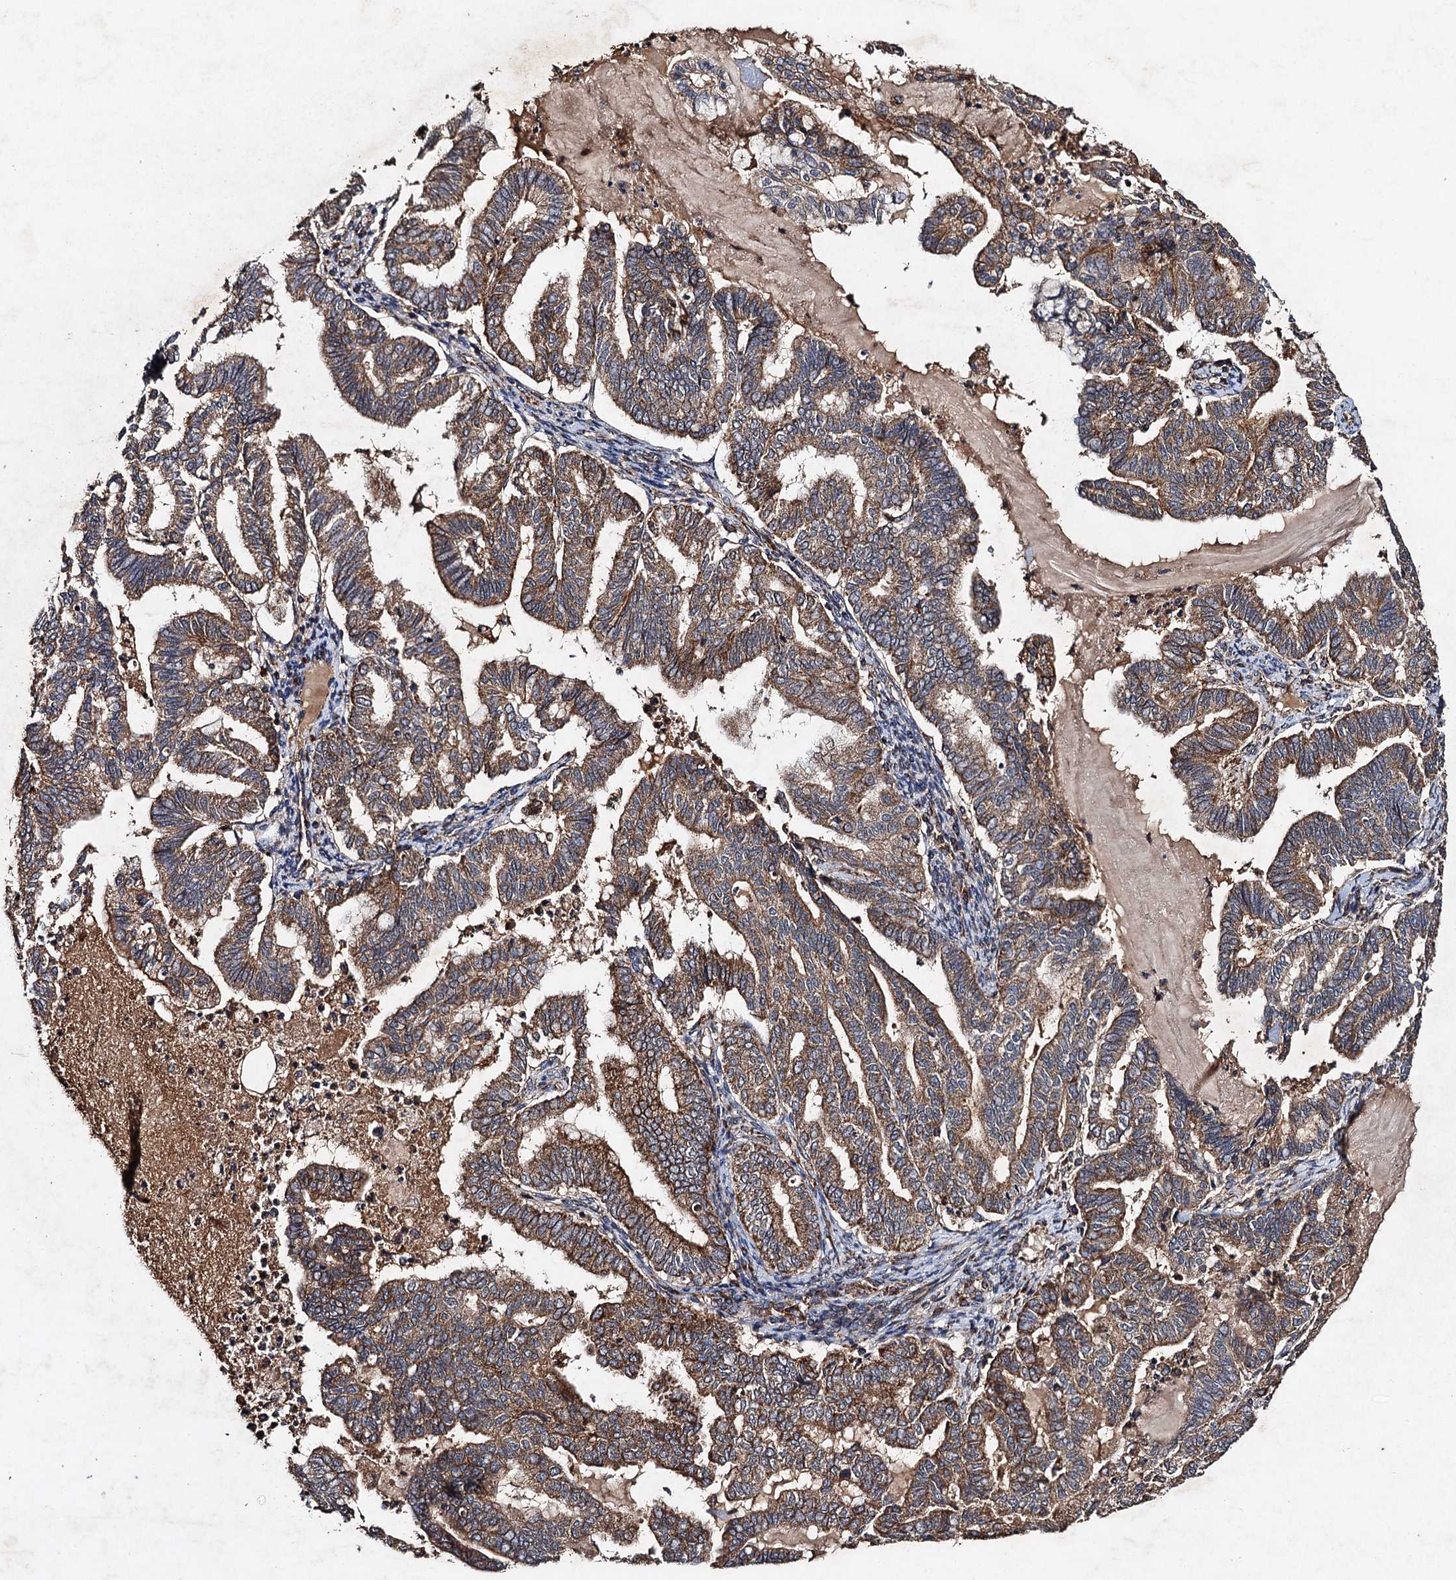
{"staining": {"intensity": "moderate", "quantity": ">75%", "location": "cytoplasmic/membranous"}, "tissue": "endometrial cancer", "cell_type": "Tumor cells", "image_type": "cancer", "snomed": [{"axis": "morphology", "description": "Adenocarcinoma, NOS"}, {"axis": "topography", "description": "Endometrium"}], "caption": "Immunohistochemical staining of human endometrial adenocarcinoma reveals medium levels of moderate cytoplasmic/membranous protein expression in about >75% of tumor cells. (Stains: DAB (3,3'-diaminobenzidine) in brown, nuclei in blue, Microscopy: brightfield microscopy at high magnification).", "gene": "NDUFA13", "patient": {"sex": "female", "age": 79}}